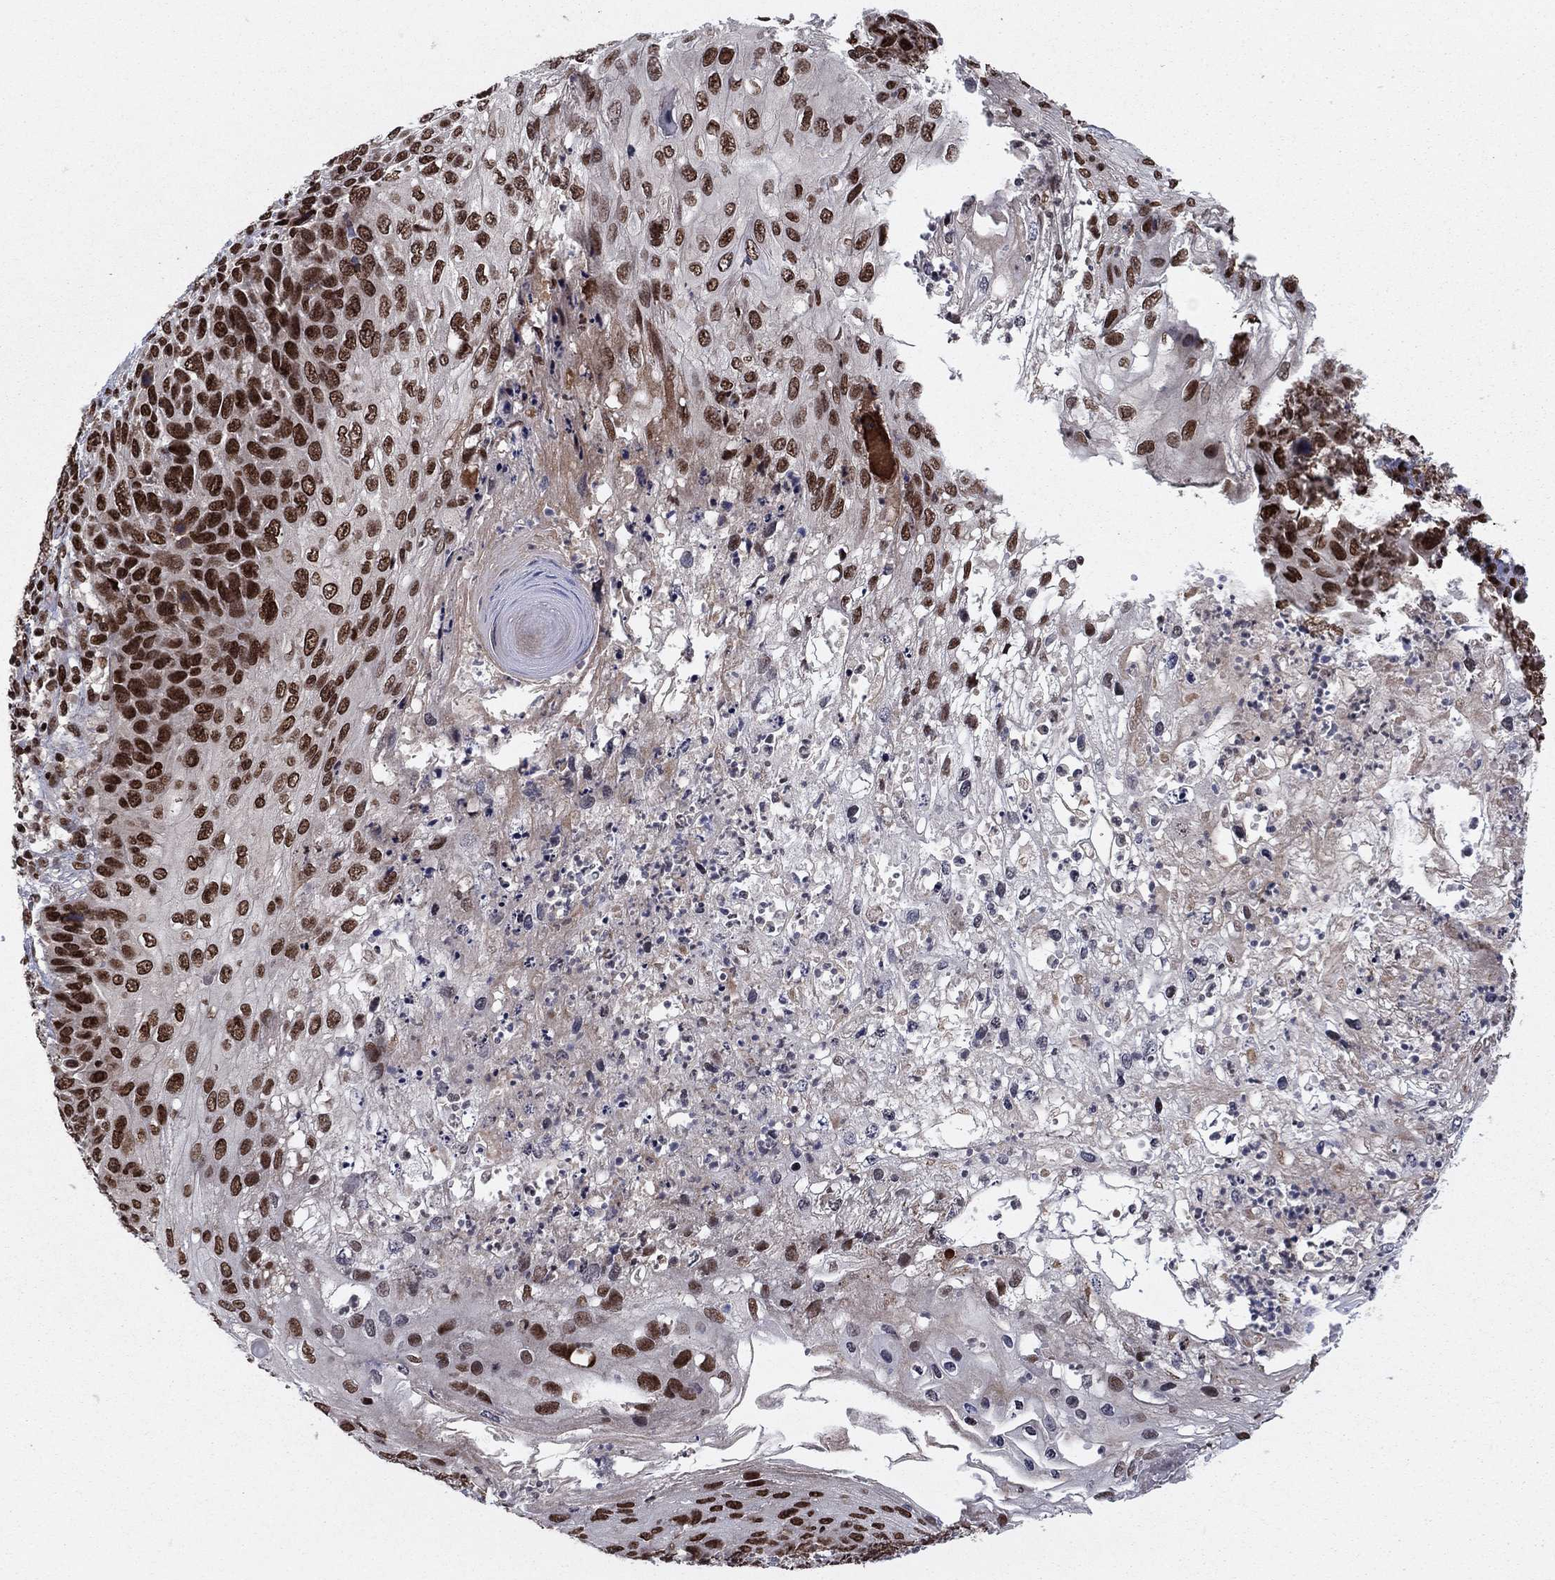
{"staining": {"intensity": "strong", "quantity": ">75%", "location": "nuclear"}, "tissue": "skin cancer", "cell_type": "Tumor cells", "image_type": "cancer", "snomed": [{"axis": "morphology", "description": "Squamous cell carcinoma, NOS"}, {"axis": "topography", "description": "Skin"}], "caption": "Protein expression by immunohistochemistry (IHC) exhibits strong nuclear positivity in approximately >75% of tumor cells in skin cancer (squamous cell carcinoma).", "gene": "USP54", "patient": {"sex": "male", "age": 92}}